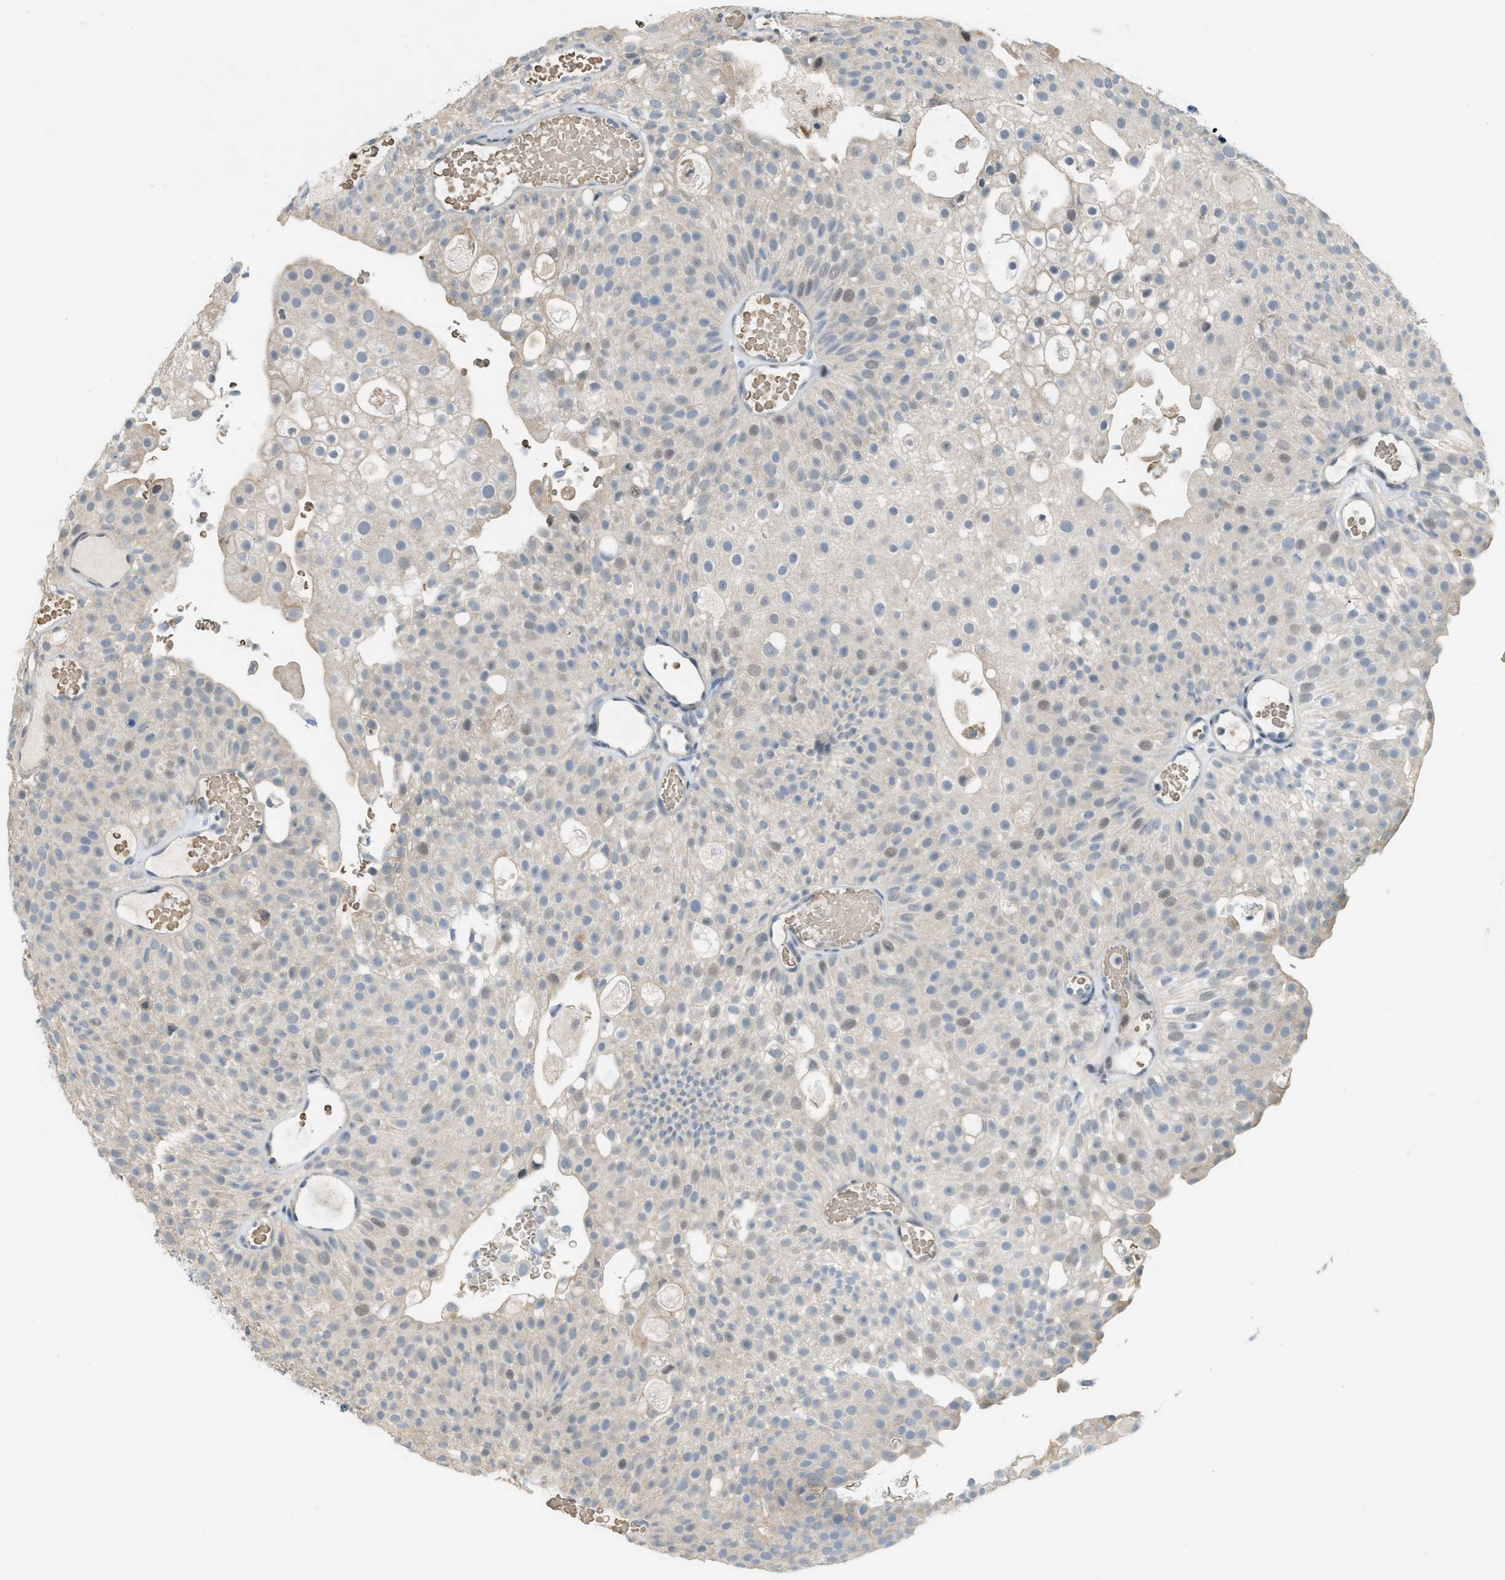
{"staining": {"intensity": "weak", "quantity": "<25%", "location": "cytoplasmic/membranous,nuclear"}, "tissue": "urothelial cancer", "cell_type": "Tumor cells", "image_type": "cancer", "snomed": [{"axis": "morphology", "description": "Urothelial carcinoma, Low grade"}, {"axis": "topography", "description": "Urinary bladder"}], "caption": "Immunohistochemical staining of urothelial cancer shows no significant positivity in tumor cells.", "gene": "TXNDC2", "patient": {"sex": "male", "age": 78}}